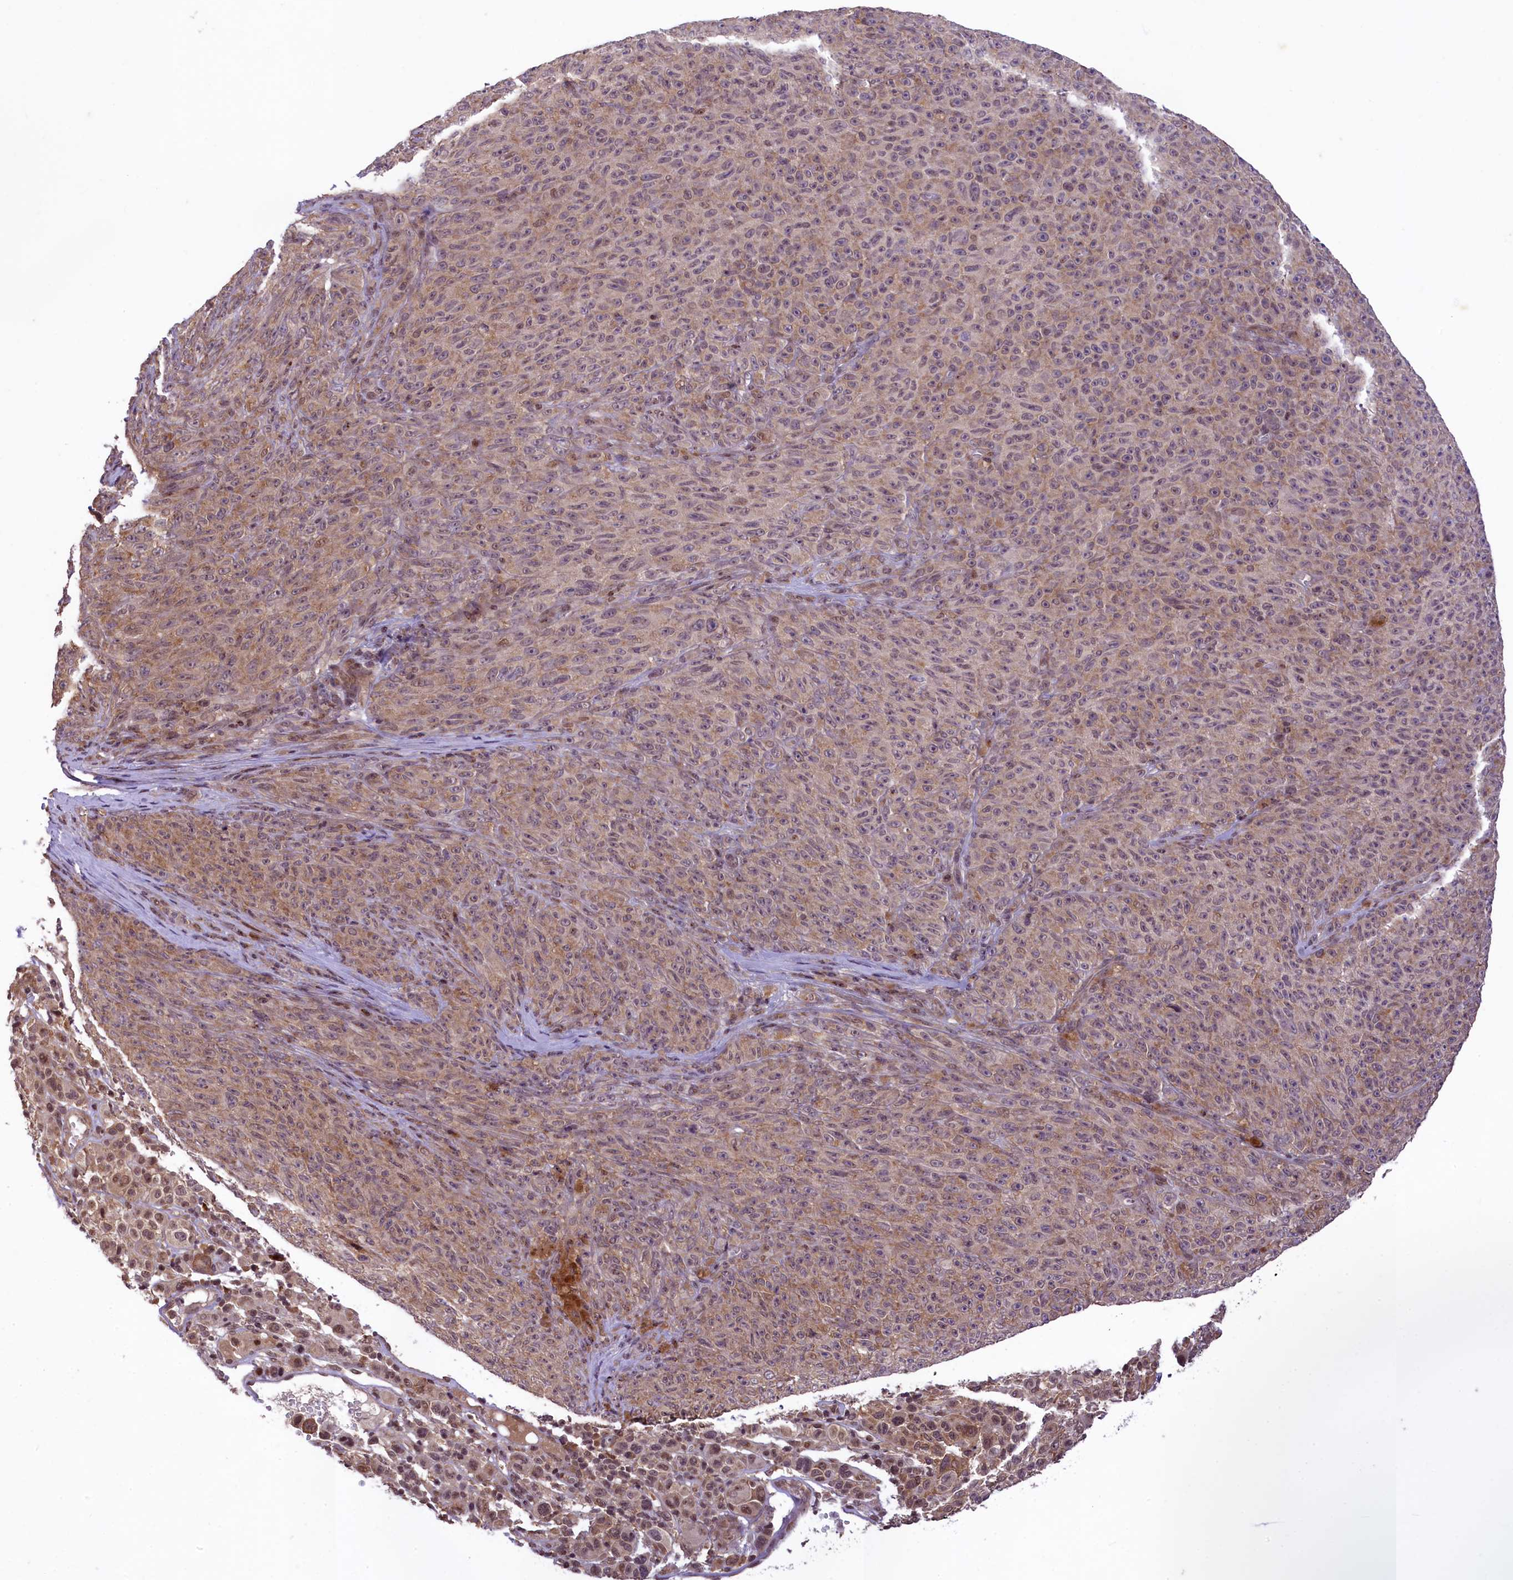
{"staining": {"intensity": "weak", "quantity": "25%-75%", "location": "cytoplasmic/membranous"}, "tissue": "melanoma", "cell_type": "Tumor cells", "image_type": "cancer", "snomed": [{"axis": "morphology", "description": "Malignant melanoma, NOS"}, {"axis": "topography", "description": "Skin"}], "caption": "Weak cytoplasmic/membranous protein staining is identified in approximately 25%-75% of tumor cells in melanoma.", "gene": "RBBP8", "patient": {"sex": "female", "age": 82}}